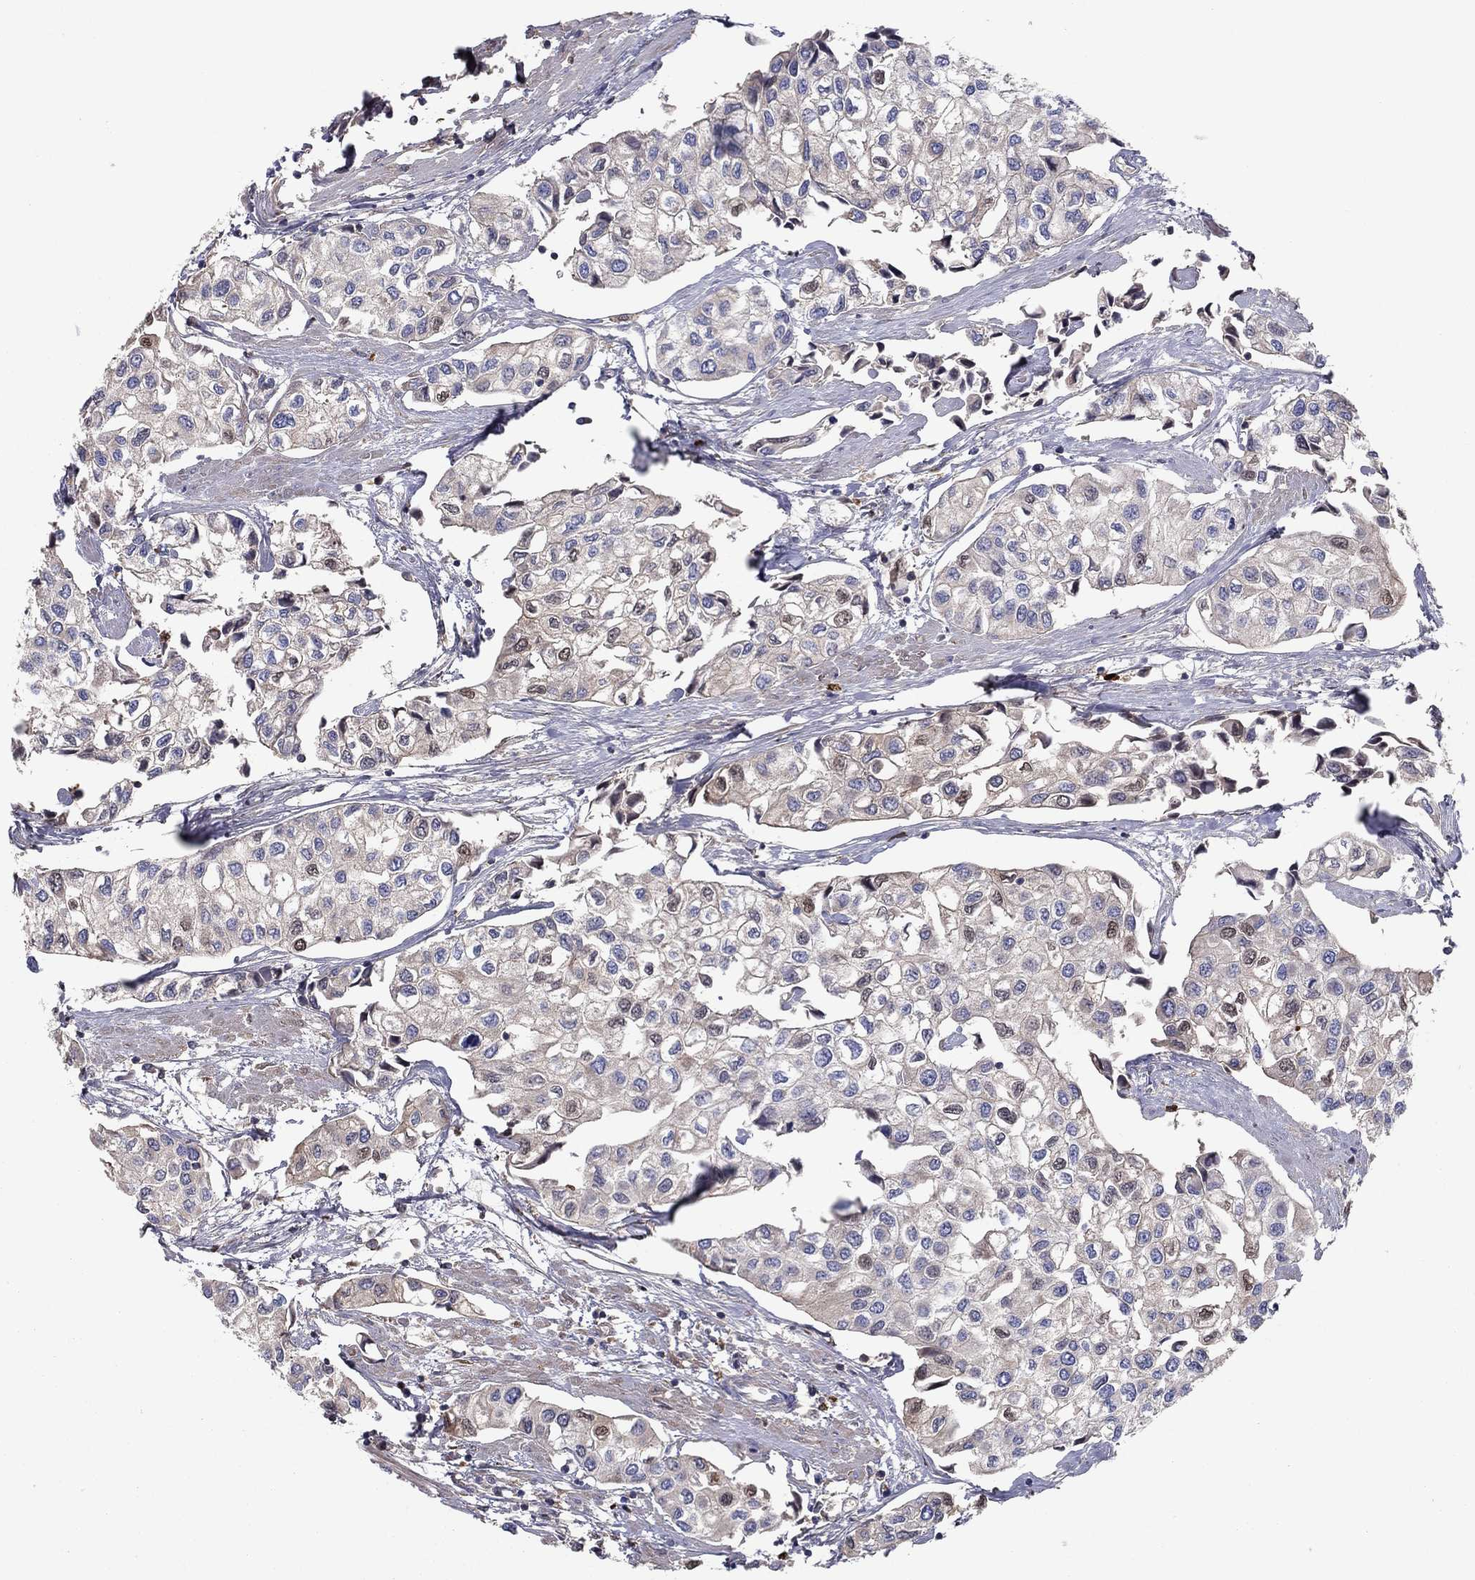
{"staining": {"intensity": "weak", "quantity": "<25%", "location": "cytoplasmic/membranous,nuclear"}, "tissue": "urothelial cancer", "cell_type": "Tumor cells", "image_type": "cancer", "snomed": [{"axis": "morphology", "description": "Urothelial carcinoma, High grade"}, {"axis": "topography", "description": "Urinary bladder"}], "caption": "IHC micrograph of neoplastic tissue: human high-grade urothelial carcinoma stained with DAB displays no significant protein positivity in tumor cells.", "gene": "HPX", "patient": {"sex": "male", "age": 73}}